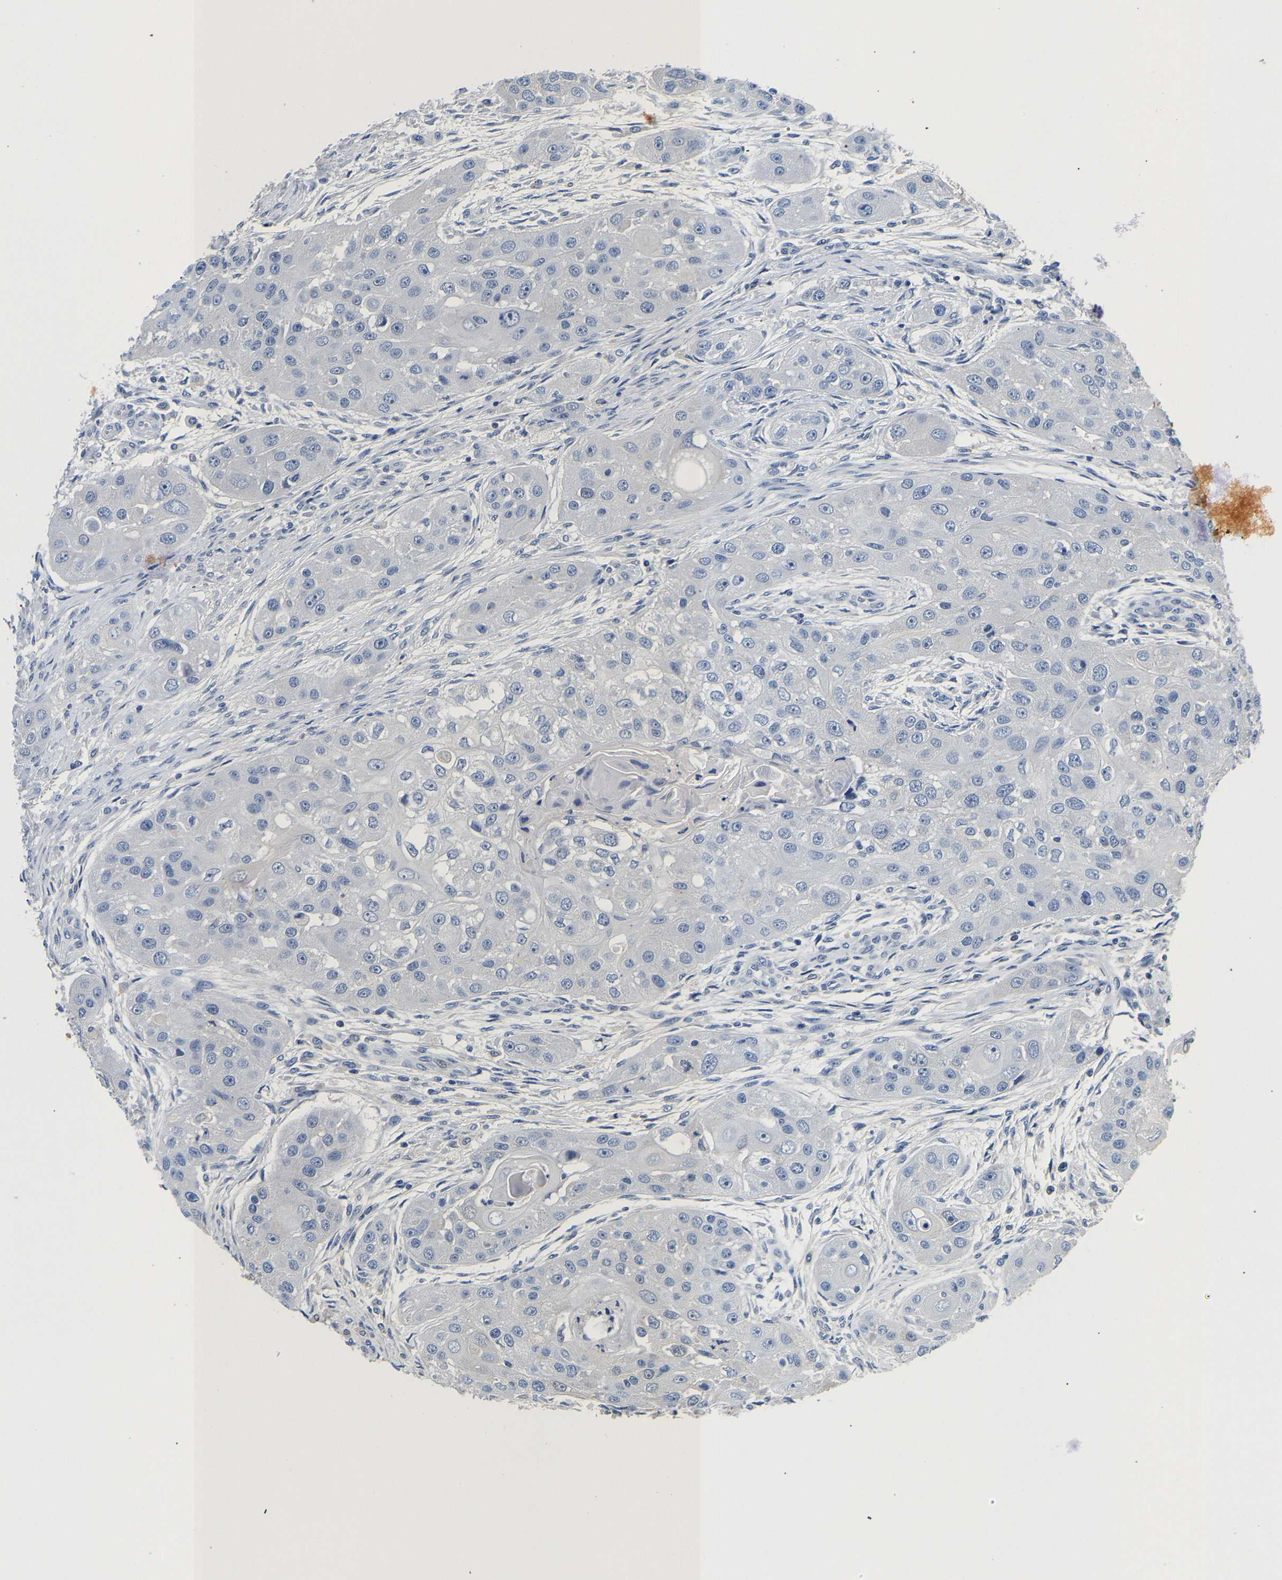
{"staining": {"intensity": "negative", "quantity": "none", "location": "none"}, "tissue": "head and neck cancer", "cell_type": "Tumor cells", "image_type": "cancer", "snomed": [{"axis": "morphology", "description": "Normal tissue, NOS"}, {"axis": "morphology", "description": "Squamous cell carcinoma, NOS"}, {"axis": "topography", "description": "Skeletal muscle"}, {"axis": "topography", "description": "Head-Neck"}], "caption": "Immunohistochemistry photomicrograph of neoplastic tissue: head and neck squamous cell carcinoma stained with DAB (3,3'-diaminobenzidine) displays no significant protein expression in tumor cells. (Stains: DAB immunohistochemistry with hematoxylin counter stain, Microscopy: brightfield microscopy at high magnification).", "gene": "PCK2", "patient": {"sex": "male", "age": 51}}